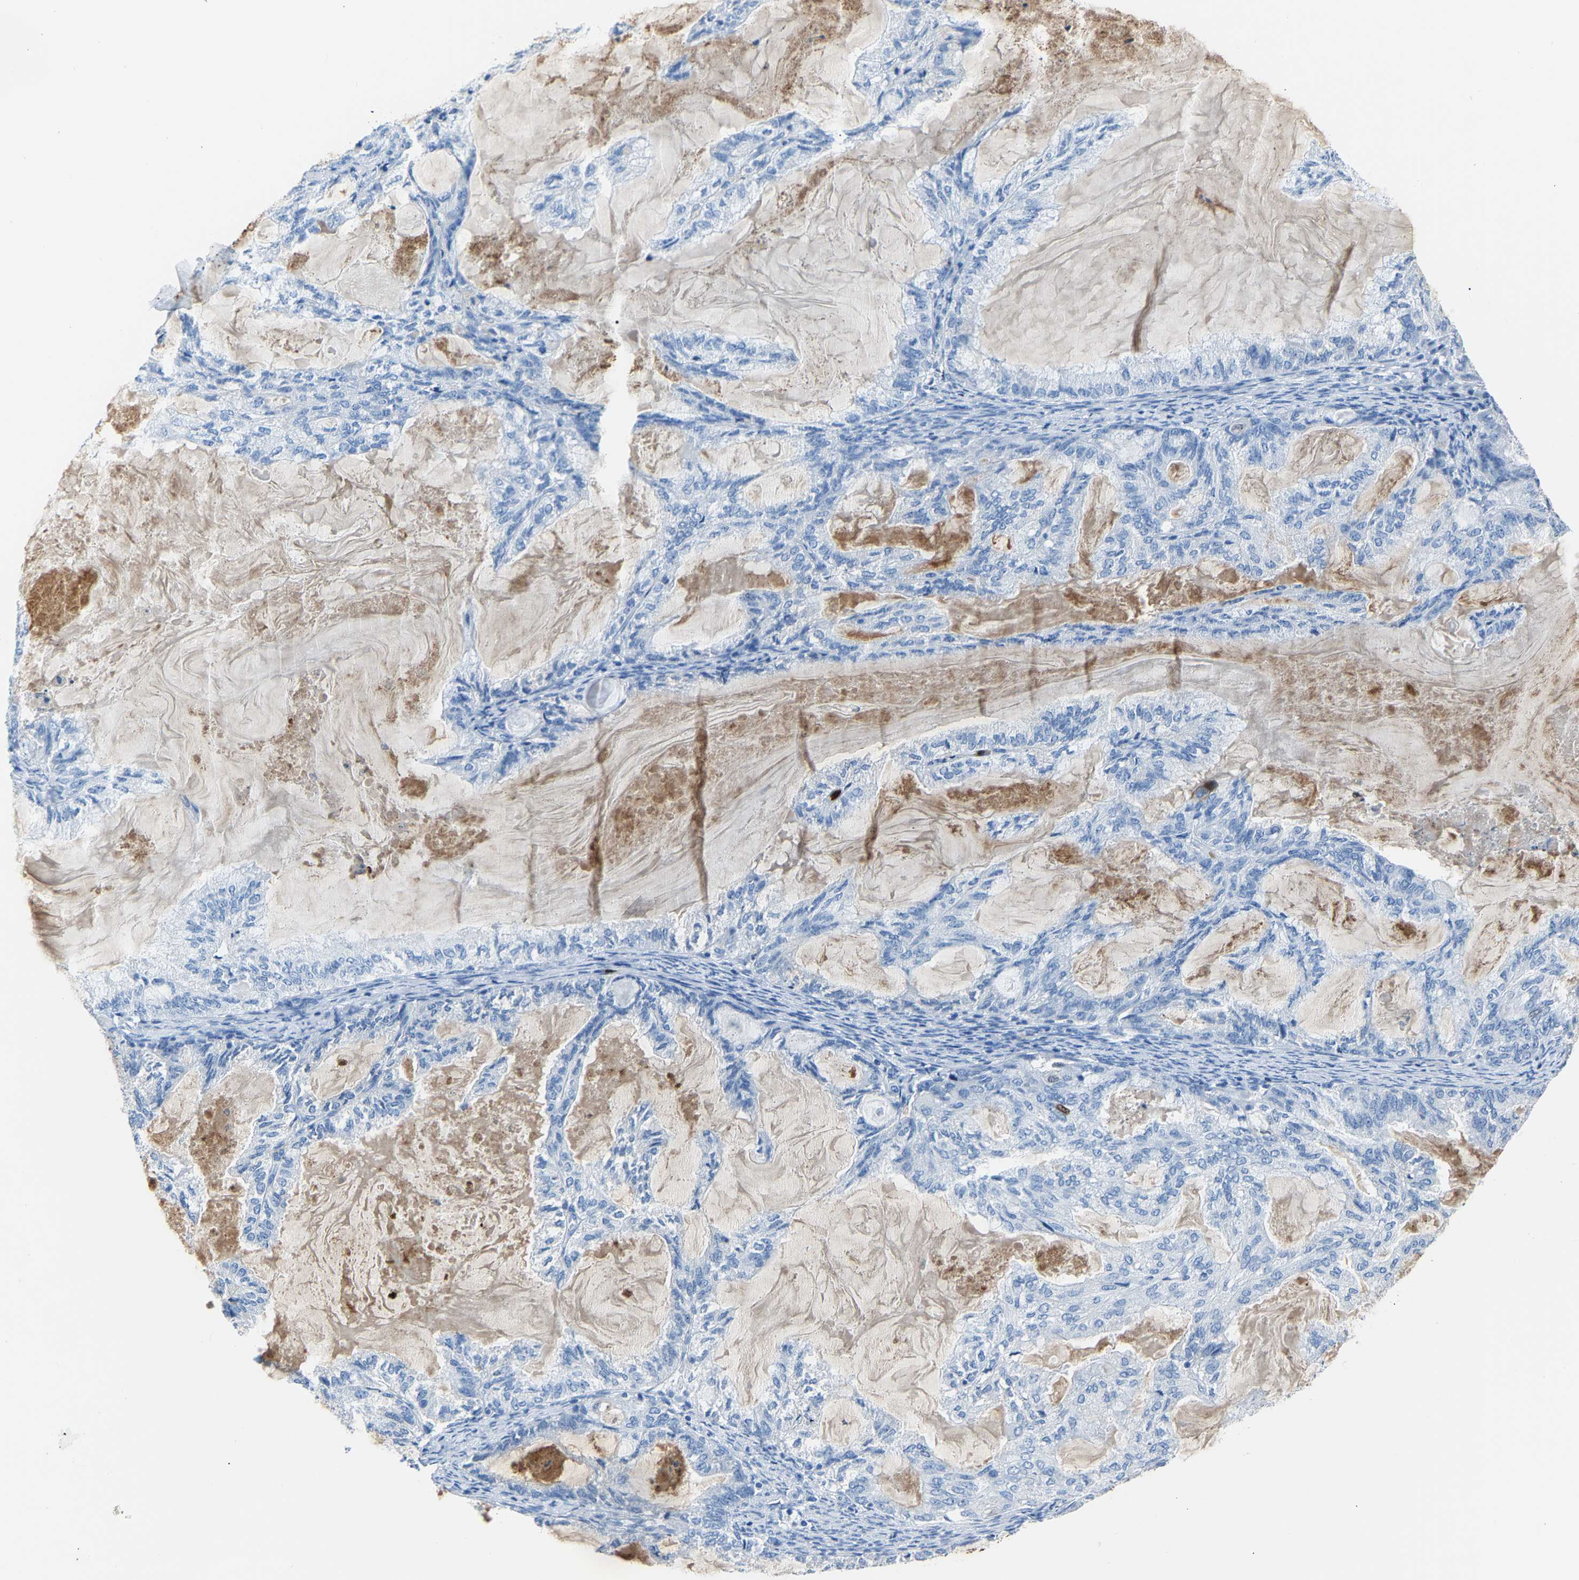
{"staining": {"intensity": "negative", "quantity": "none", "location": "none"}, "tissue": "endometrial cancer", "cell_type": "Tumor cells", "image_type": "cancer", "snomed": [{"axis": "morphology", "description": "Adenocarcinoma, NOS"}, {"axis": "topography", "description": "Endometrium"}], "caption": "Histopathology image shows no significant protein staining in tumor cells of endometrial adenocarcinoma. Nuclei are stained in blue.", "gene": "S100P", "patient": {"sex": "female", "age": 86}}